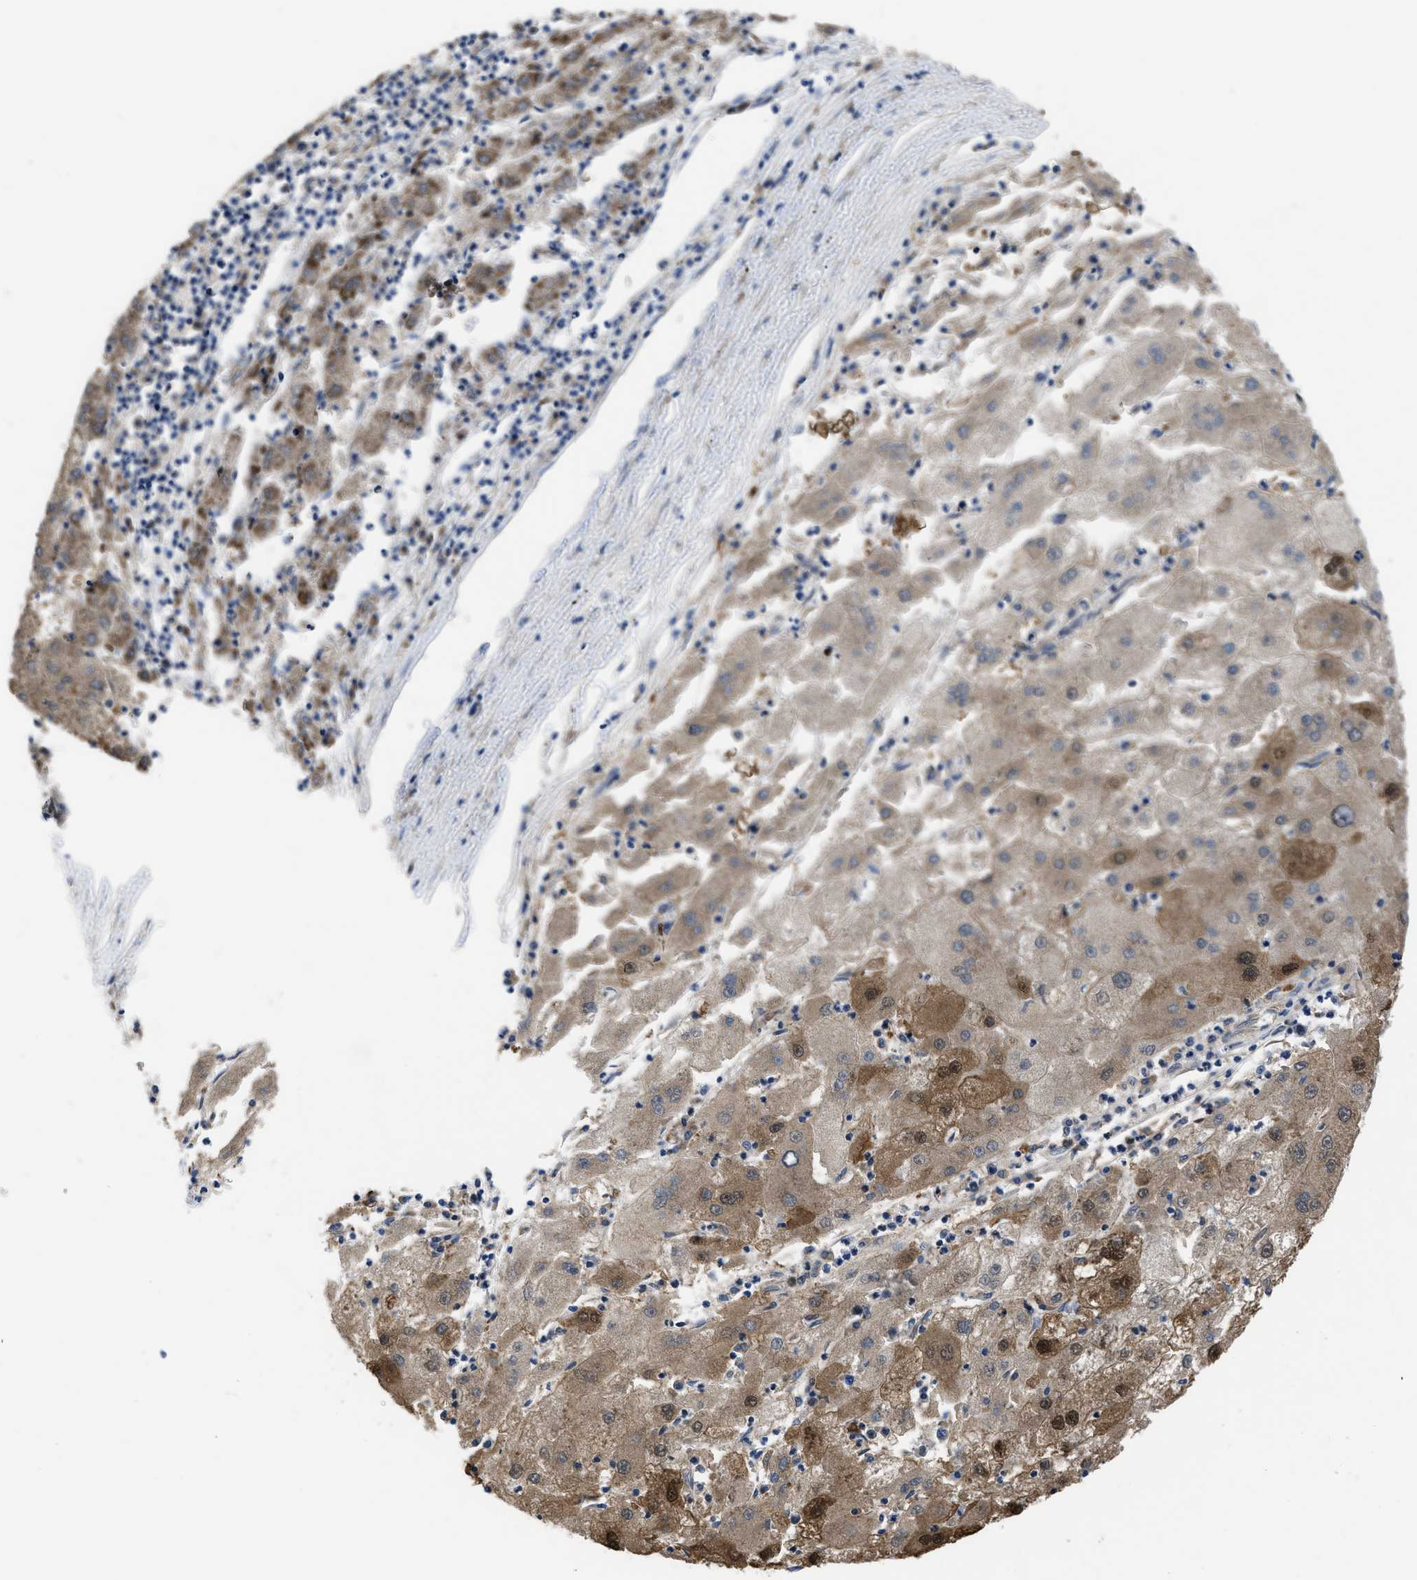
{"staining": {"intensity": "moderate", "quantity": ">75%", "location": "cytoplasmic/membranous,nuclear"}, "tissue": "liver cancer", "cell_type": "Tumor cells", "image_type": "cancer", "snomed": [{"axis": "morphology", "description": "Carcinoma, Hepatocellular, NOS"}, {"axis": "topography", "description": "Liver"}], "caption": "Protein staining exhibits moderate cytoplasmic/membranous and nuclear positivity in approximately >75% of tumor cells in liver hepatocellular carcinoma. The staining was performed using DAB (3,3'-diaminobenzidine), with brown indicating positive protein expression. Nuclei are stained blue with hematoxylin.", "gene": "PPP2CB", "patient": {"sex": "male", "age": 72}}